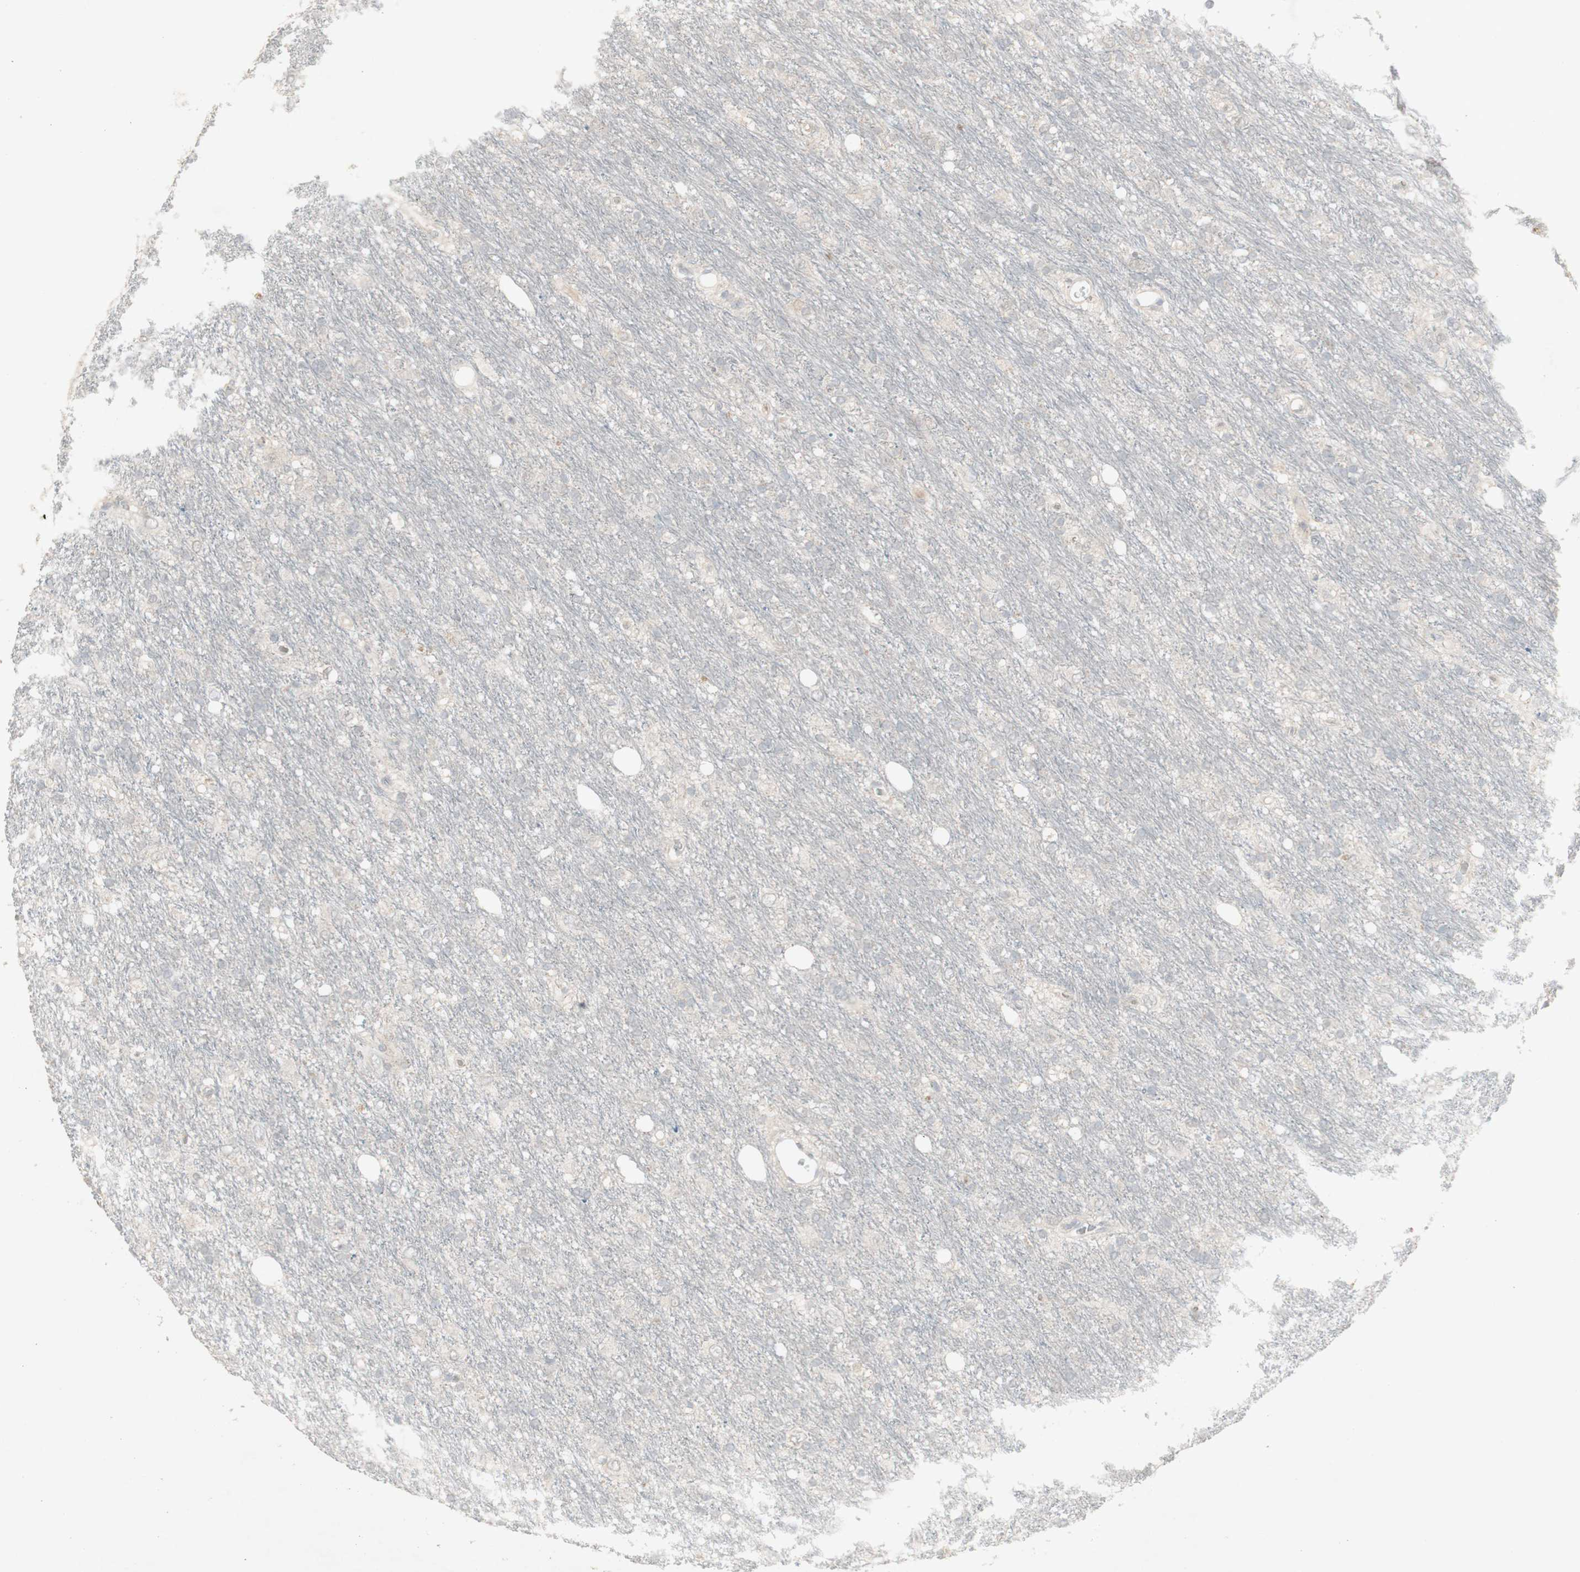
{"staining": {"intensity": "negative", "quantity": "none", "location": "none"}, "tissue": "glioma", "cell_type": "Tumor cells", "image_type": "cancer", "snomed": [{"axis": "morphology", "description": "Glioma, malignant, Low grade"}, {"axis": "topography", "description": "Brain"}], "caption": "Immunohistochemical staining of human glioma demonstrates no significant positivity in tumor cells.", "gene": "C1orf116", "patient": {"sex": "male", "age": 77}}